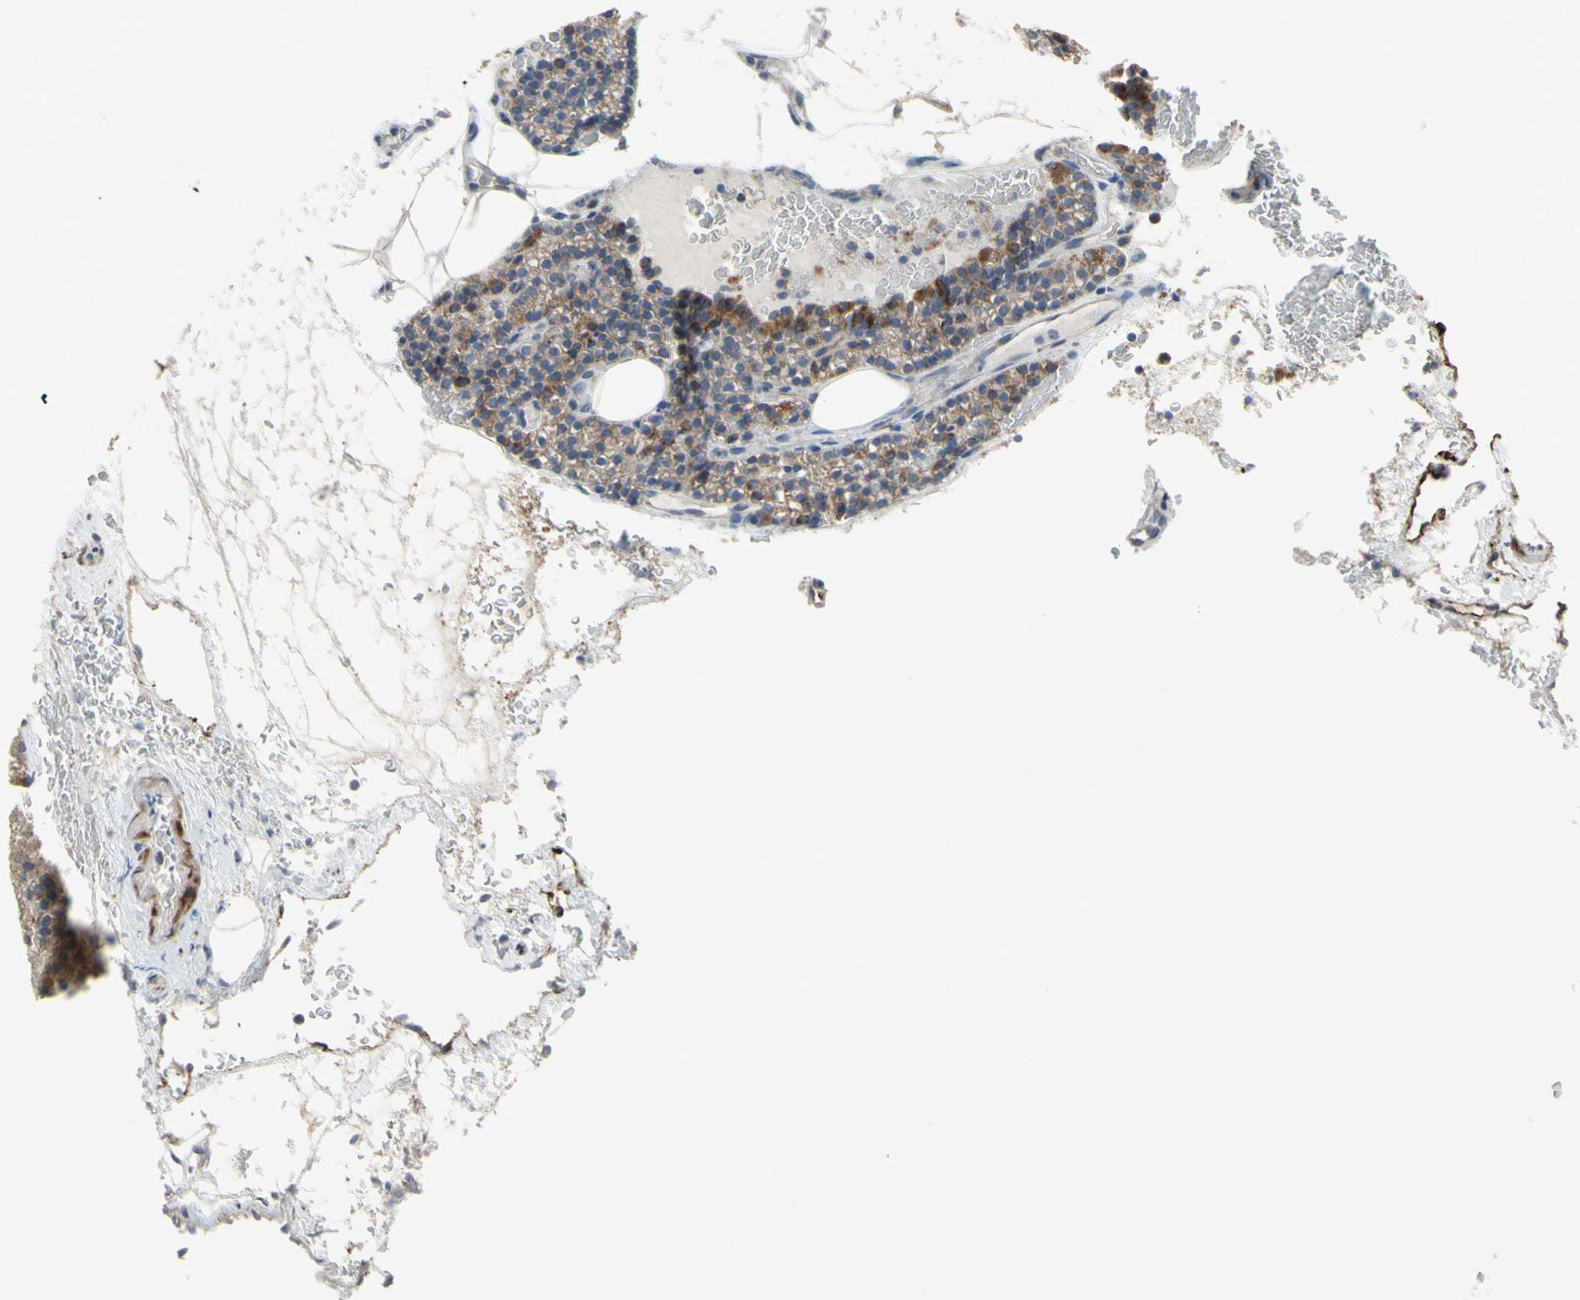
{"staining": {"intensity": "weak", "quantity": ">75%", "location": "cytoplasmic/membranous"}, "tissue": "parathyroid gland", "cell_type": "Glandular cells", "image_type": "normal", "snomed": [{"axis": "morphology", "description": "Normal tissue, NOS"}, {"axis": "morphology", "description": "Hyperplasia, NOS"}, {"axis": "topography", "description": "Parathyroid gland"}], "caption": "A photomicrograph of parathyroid gland stained for a protein displays weak cytoplasmic/membranous brown staining in glandular cells.", "gene": "FAM171B", "patient": {"sex": "male", "age": 44}}